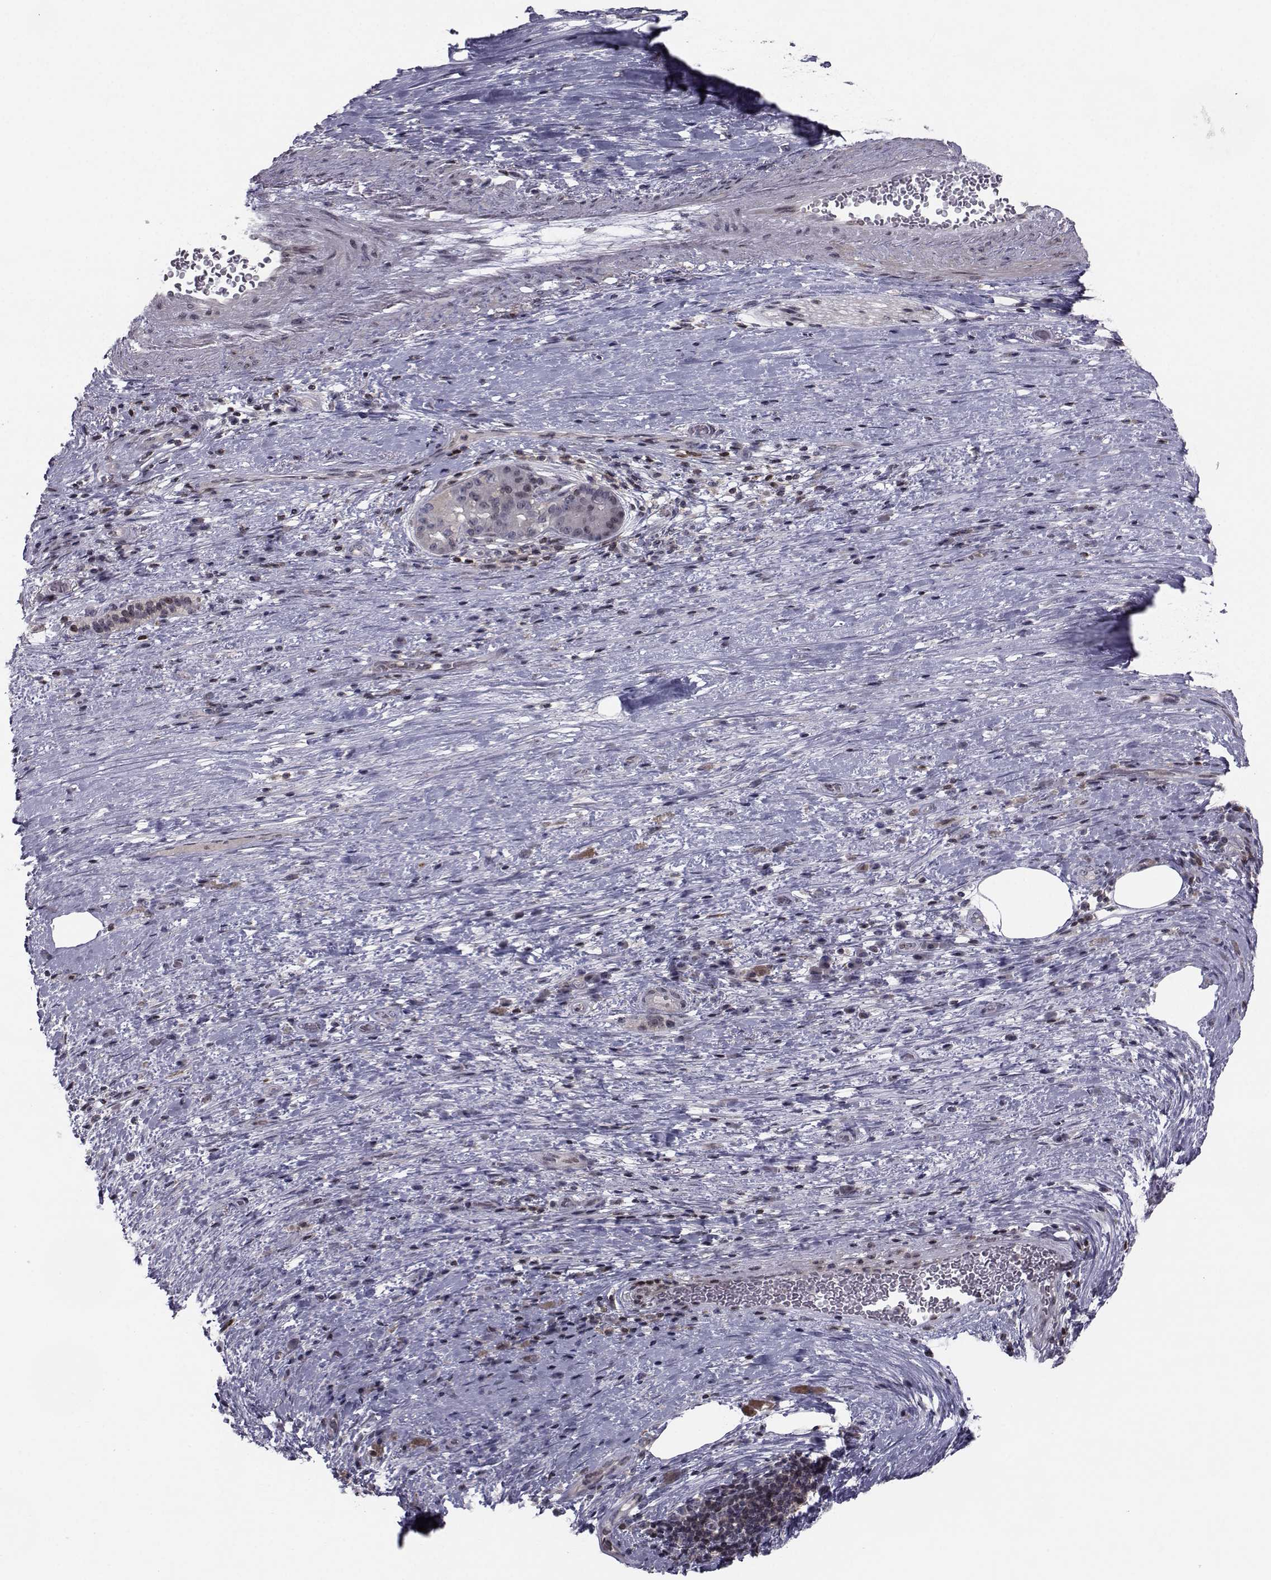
{"staining": {"intensity": "negative", "quantity": "none", "location": "none"}, "tissue": "pancreatic cancer", "cell_type": "Tumor cells", "image_type": "cancer", "snomed": [{"axis": "morphology", "description": "Adenocarcinoma, NOS"}, {"axis": "topography", "description": "Pancreas"}], "caption": "The micrograph shows no staining of tumor cells in pancreatic adenocarcinoma.", "gene": "PCP4L1", "patient": {"sex": "male", "age": 63}}